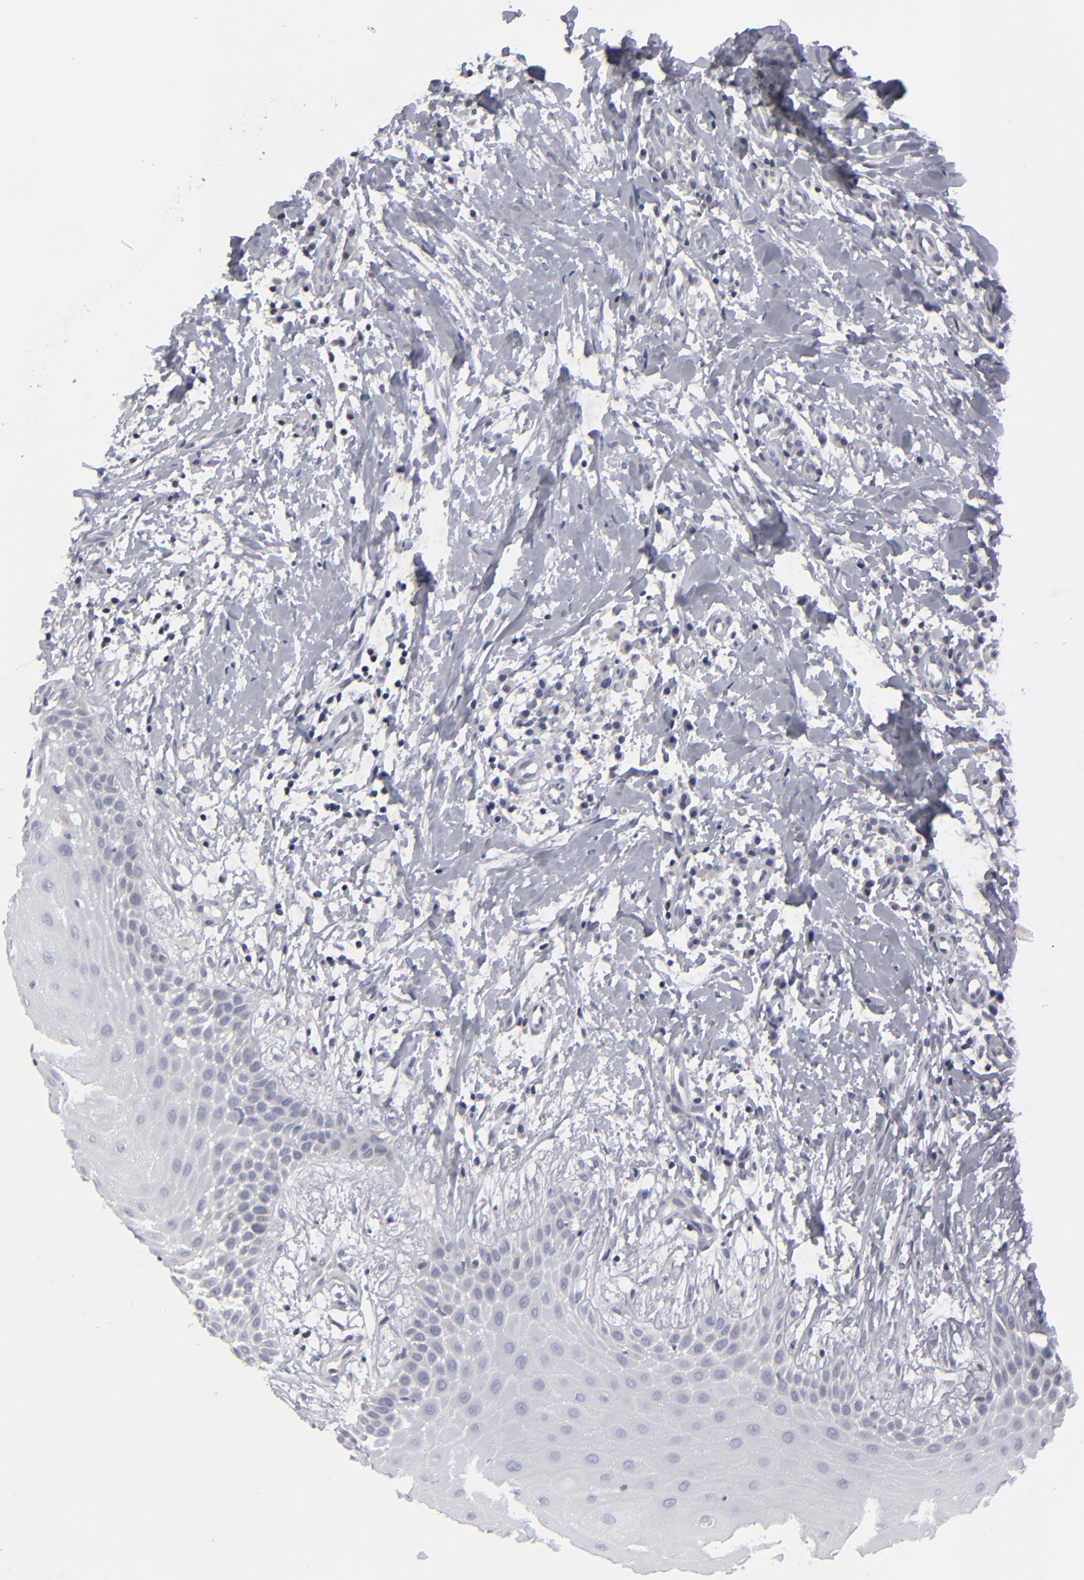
{"staining": {"intensity": "negative", "quantity": "none", "location": "none"}, "tissue": "oral mucosa", "cell_type": "Squamous epithelial cells", "image_type": "normal", "snomed": [{"axis": "morphology", "description": "Normal tissue, NOS"}, {"axis": "topography", "description": "Oral tissue"}], "caption": "The immunohistochemistry image has no significant staining in squamous epithelial cells of oral mucosa. (DAB (3,3'-diaminobenzidine) IHC, high magnification).", "gene": "ODF2", "patient": {"sex": "male", "age": 69}}